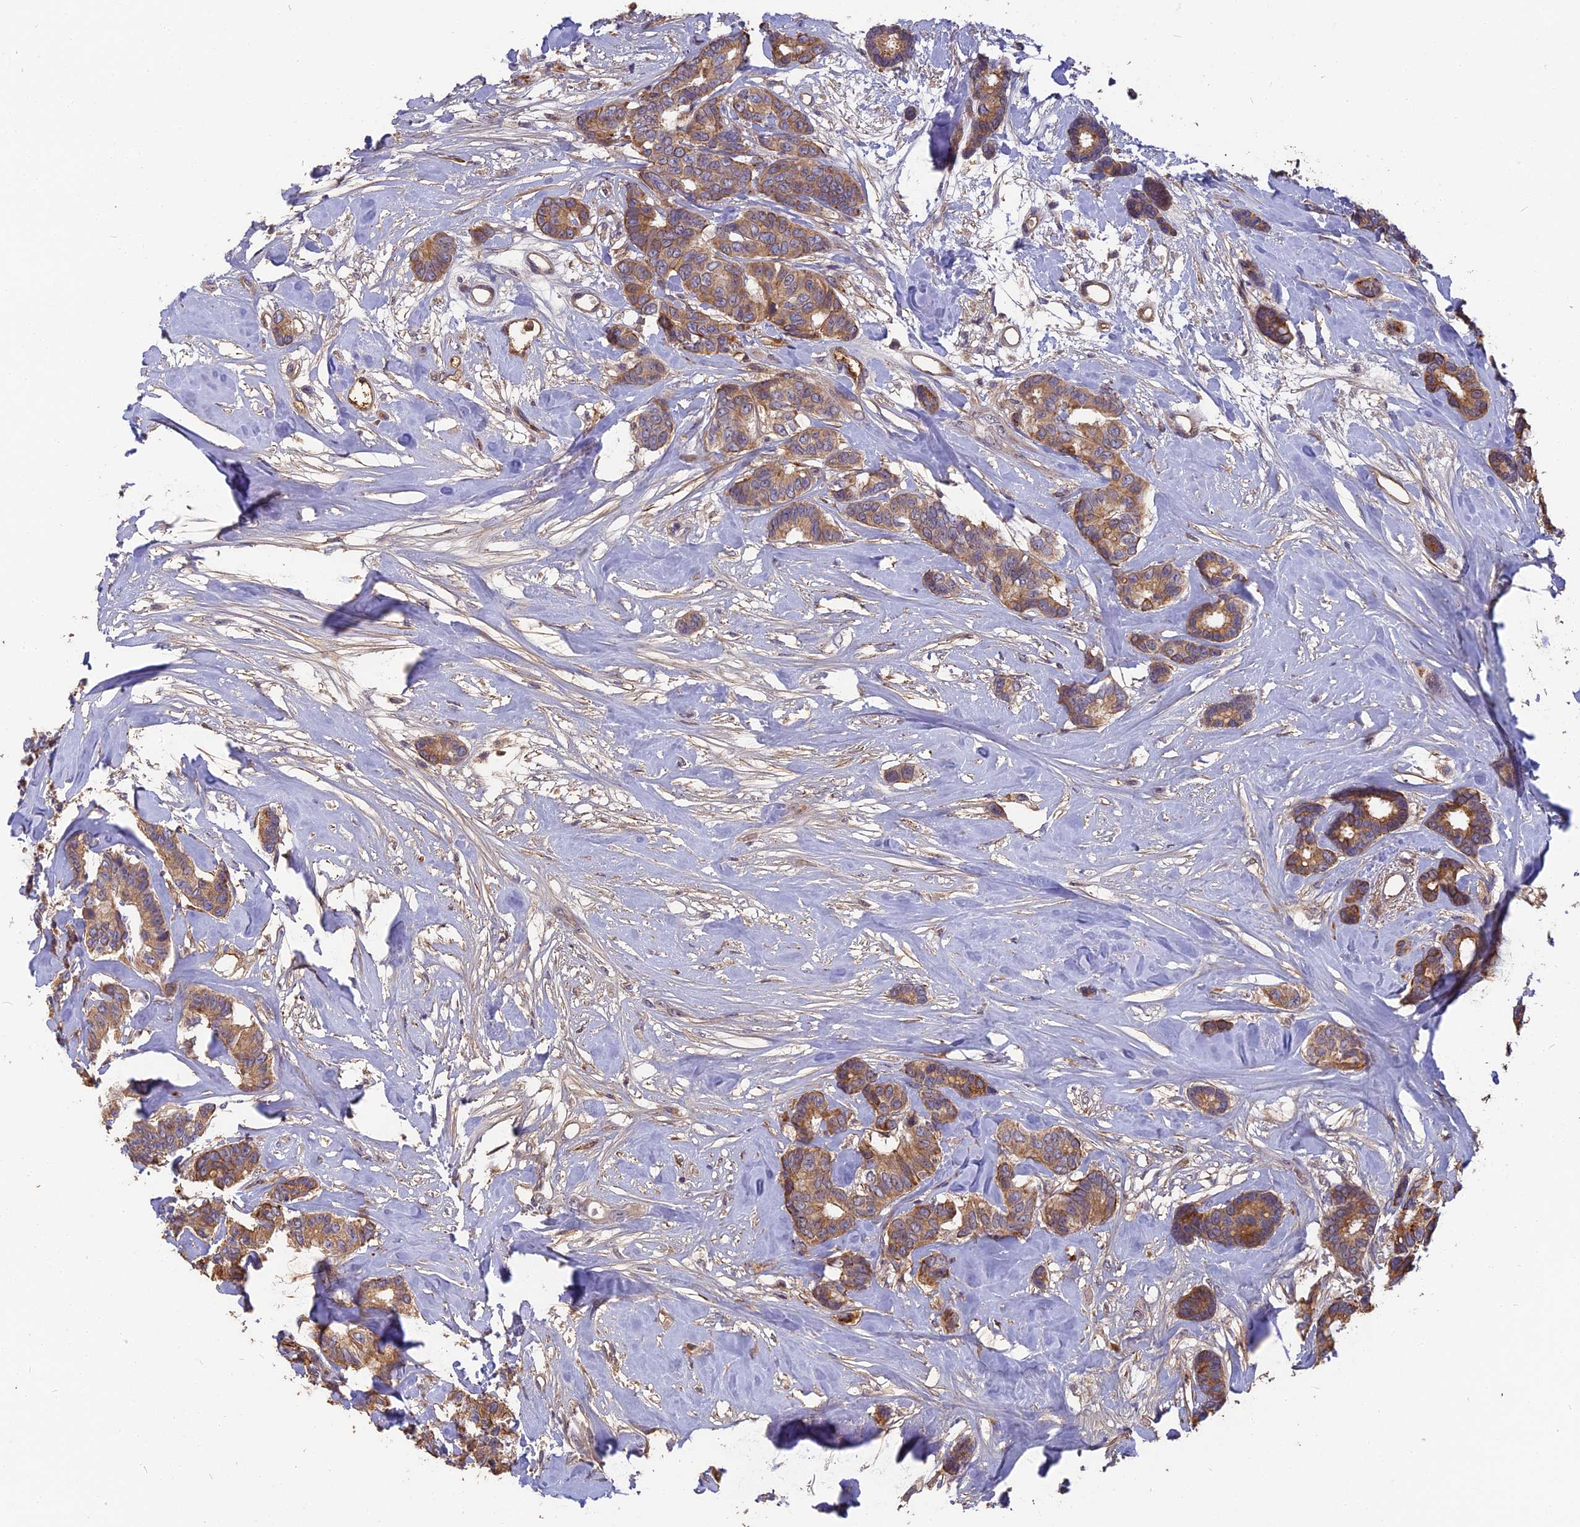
{"staining": {"intensity": "moderate", "quantity": ">75%", "location": "cytoplasmic/membranous"}, "tissue": "breast cancer", "cell_type": "Tumor cells", "image_type": "cancer", "snomed": [{"axis": "morphology", "description": "Duct carcinoma"}, {"axis": "topography", "description": "Breast"}], "caption": "Breast cancer stained for a protein (brown) reveals moderate cytoplasmic/membranous positive expression in approximately >75% of tumor cells.", "gene": "ERMAP", "patient": {"sex": "female", "age": 87}}